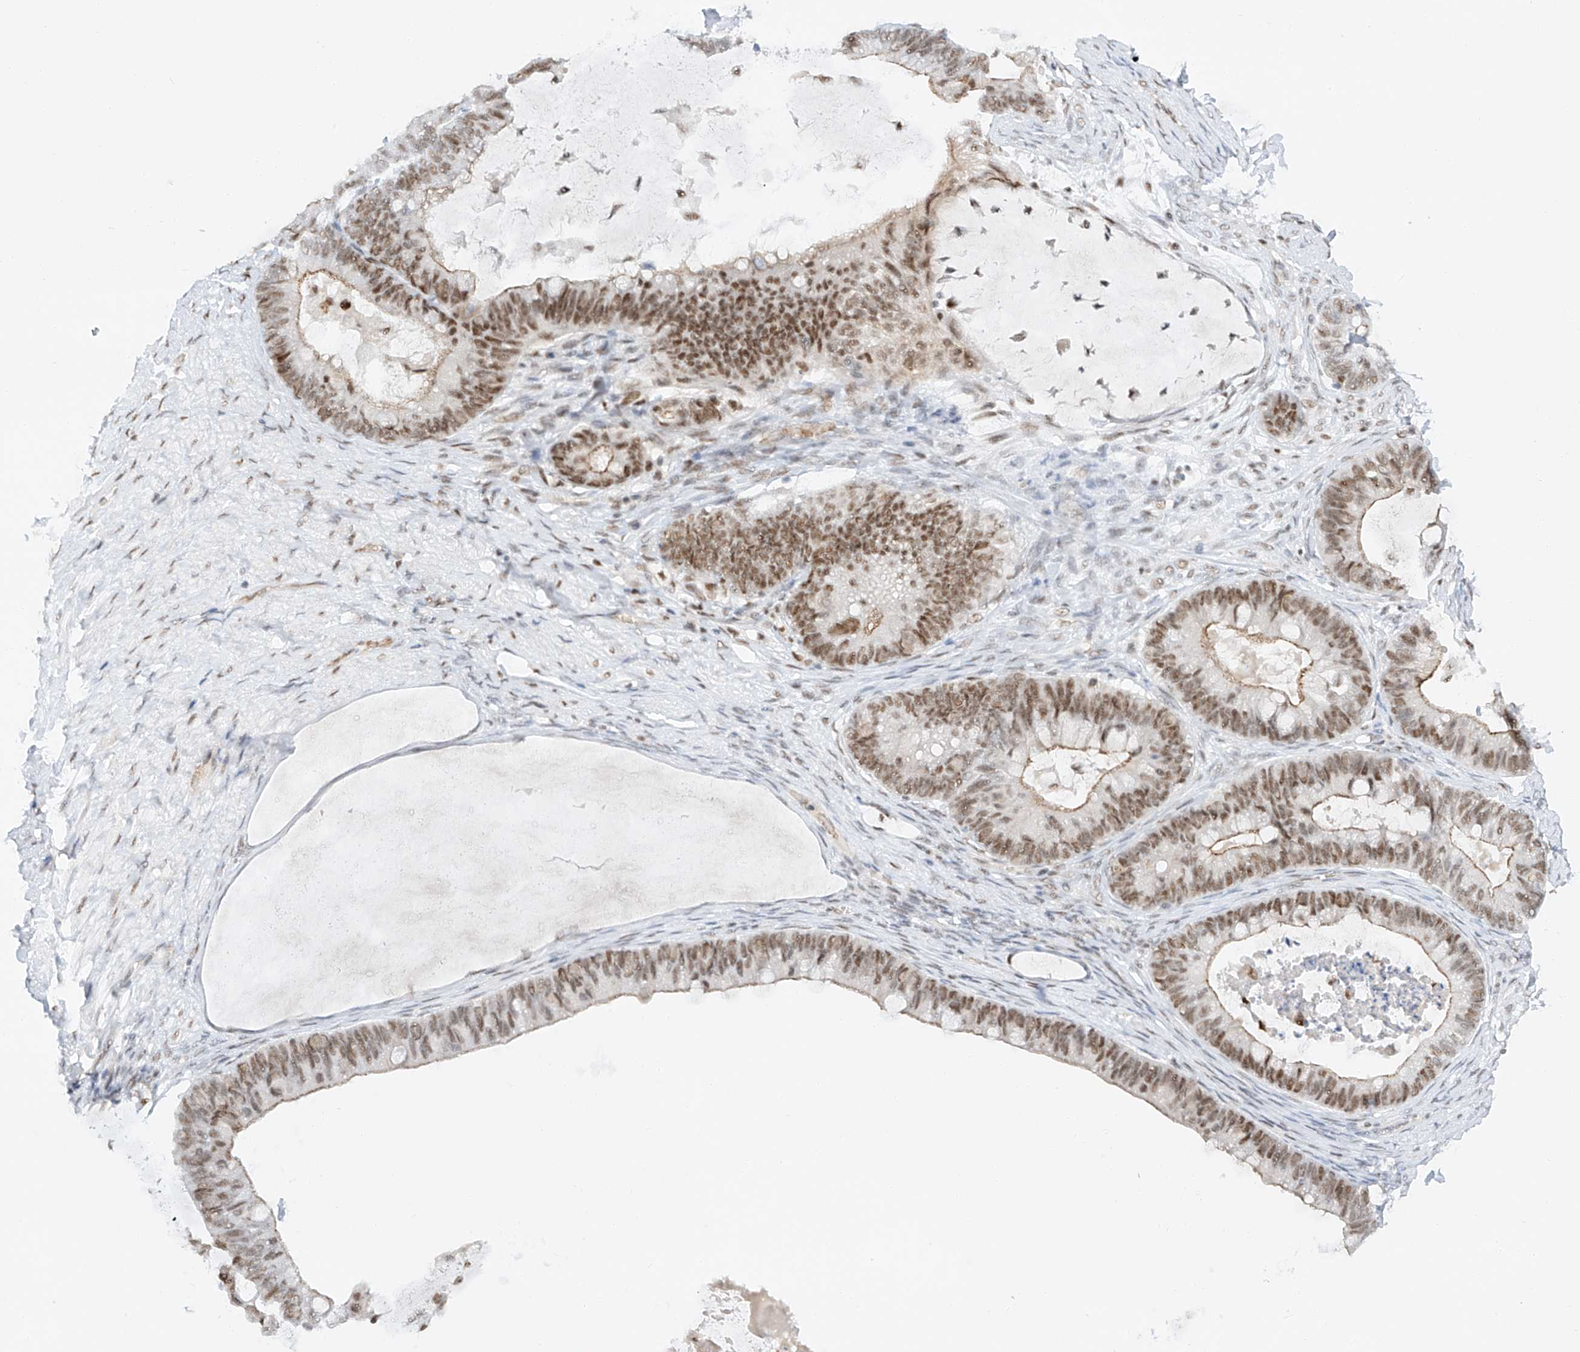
{"staining": {"intensity": "moderate", "quantity": ">75%", "location": "cytoplasmic/membranous,nuclear"}, "tissue": "ovarian cancer", "cell_type": "Tumor cells", "image_type": "cancer", "snomed": [{"axis": "morphology", "description": "Cystadenocarcinoma, mucinous, NOS"}, {"axis": "topography", "description": "Ovary"}], "caption": "Ovarian mucinous cystadenocarcinoma was stained to show a protein in brown. There is medium levels of moderate cytoplasmic/membranous and nuclear staining in approximately >75% of tumor cells. (Brightfield microscopy of DAB IHC at high magnification).", "gene": "POGK", "patient": {"sex": "female", "age": 61}}